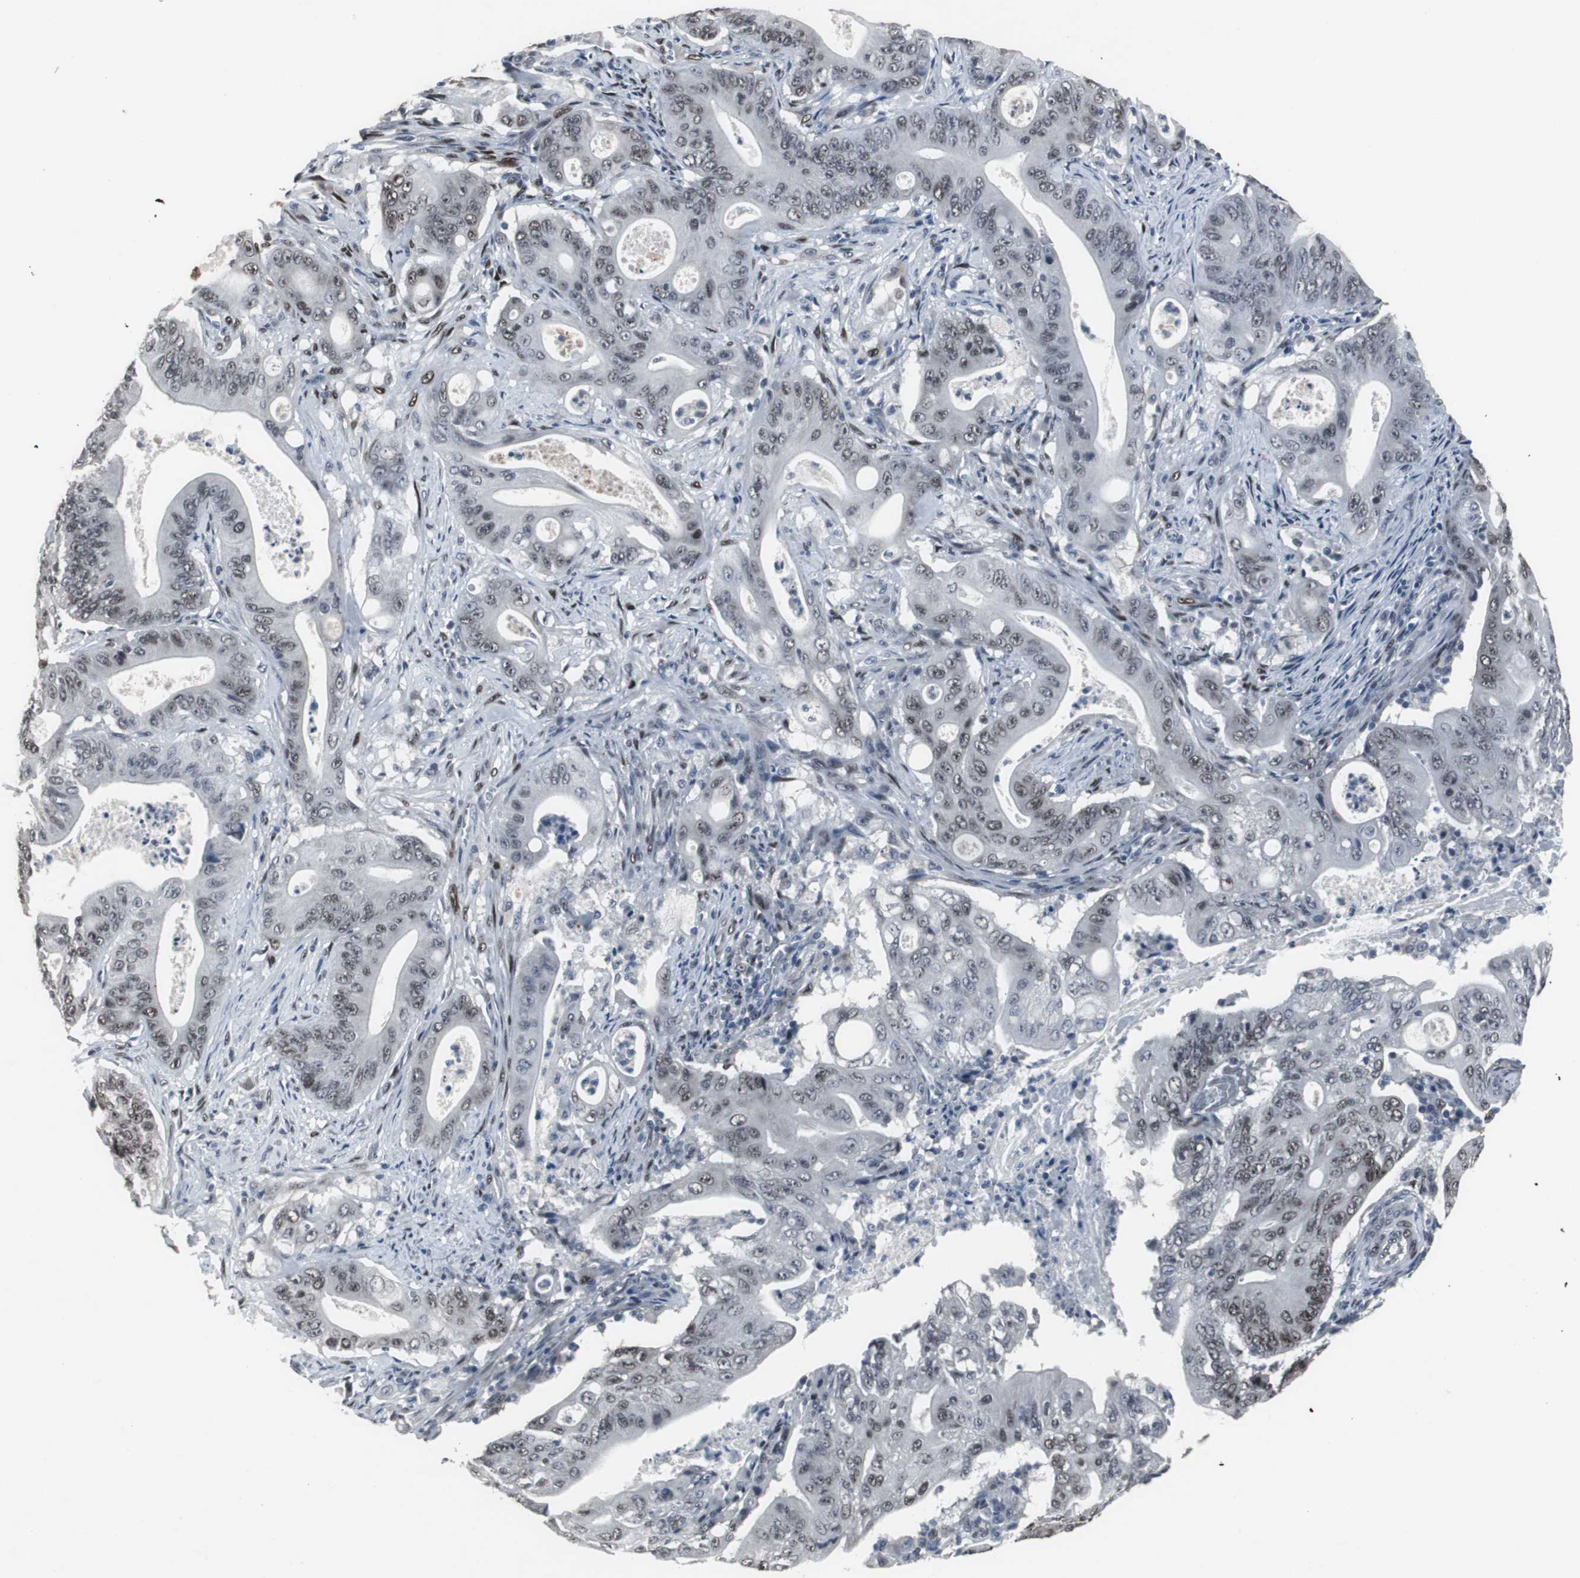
{"staining": {"intensity": "moderate", "quantity": ">75%", "location": "nuclear"}, "tissue": "pancreatic cancer", "cell_type": "Tumor cells", "image_type": "cancer", "snomed": [{"axis": "morphology", "description": "Normal tissue, NOS"}, {"axis": "topography", "description": "Lymph node"}], "caption": "DAB immunohistochemical staining of human pancreatic cancer reveals moderate nuclear protein positivity in about >75% of tumor cells.", "gene": "FOXP4", "patient": {"sex": "male", "age": 62}}